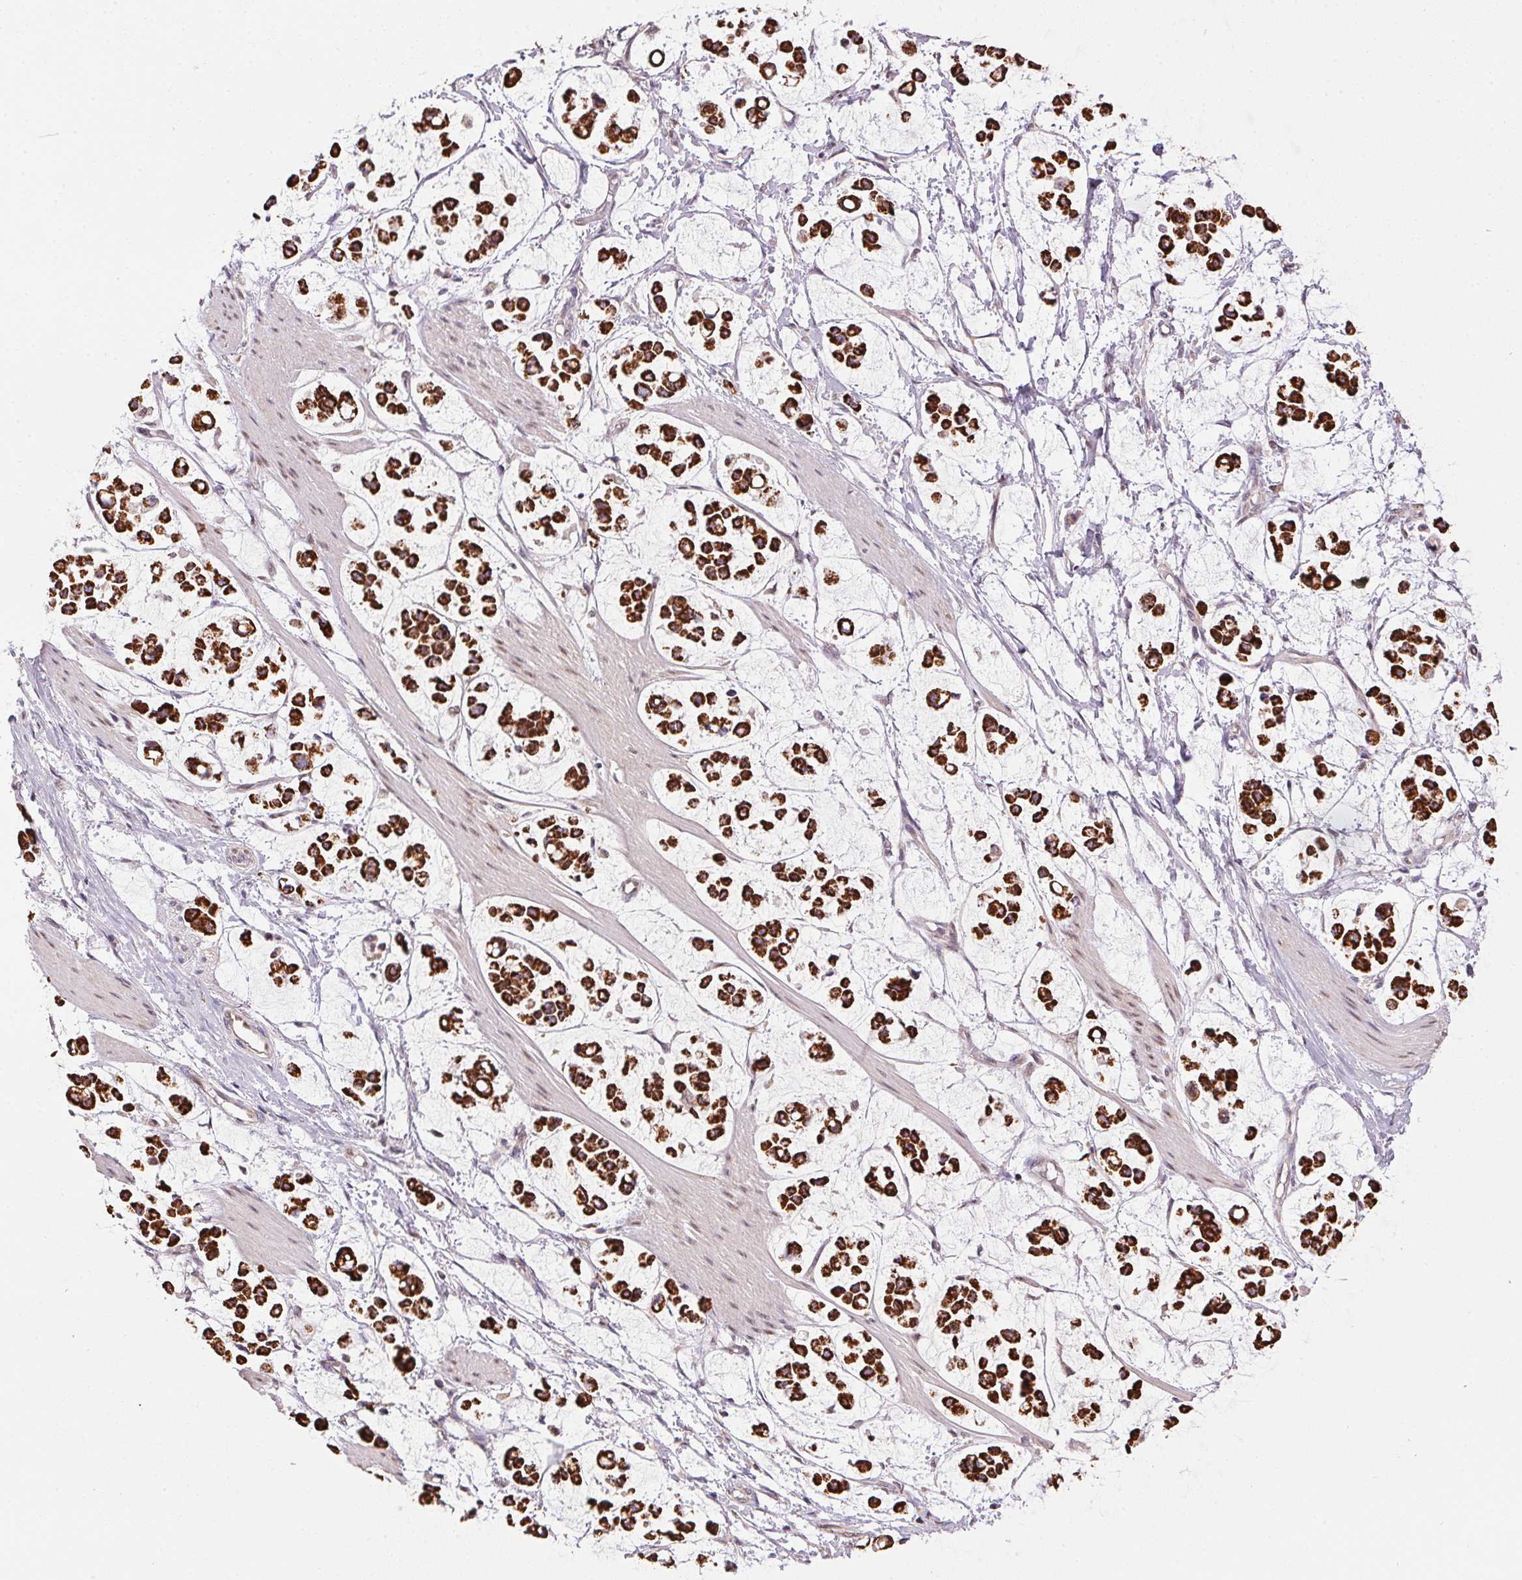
{"staining": {"intensity": "strong", "quantity": ">75%", "location": "cytoplasmic/membranous"}, "tissue": "stomach cancer", "cell_type": "Tumor cells", "image_type": "cancer", "snomed": [{"axis": "morphology", "description": "Adenocarcinoma, NOS"}, {"axis": "topography", "description": "Stomach"}], "caption": "Immunohistochemistry histopathology image of neoplastic tissue: human stomach cancer stained using immunohistochemistry (IHC) displays high levels of strong protein expression localized specifically in the cytoplasmic/membranous of tumor cells, appearing as a cytoplasmic/membranous brown color.", "gene": "SC5D", "patient": {"sex": "male", "age": 82}}